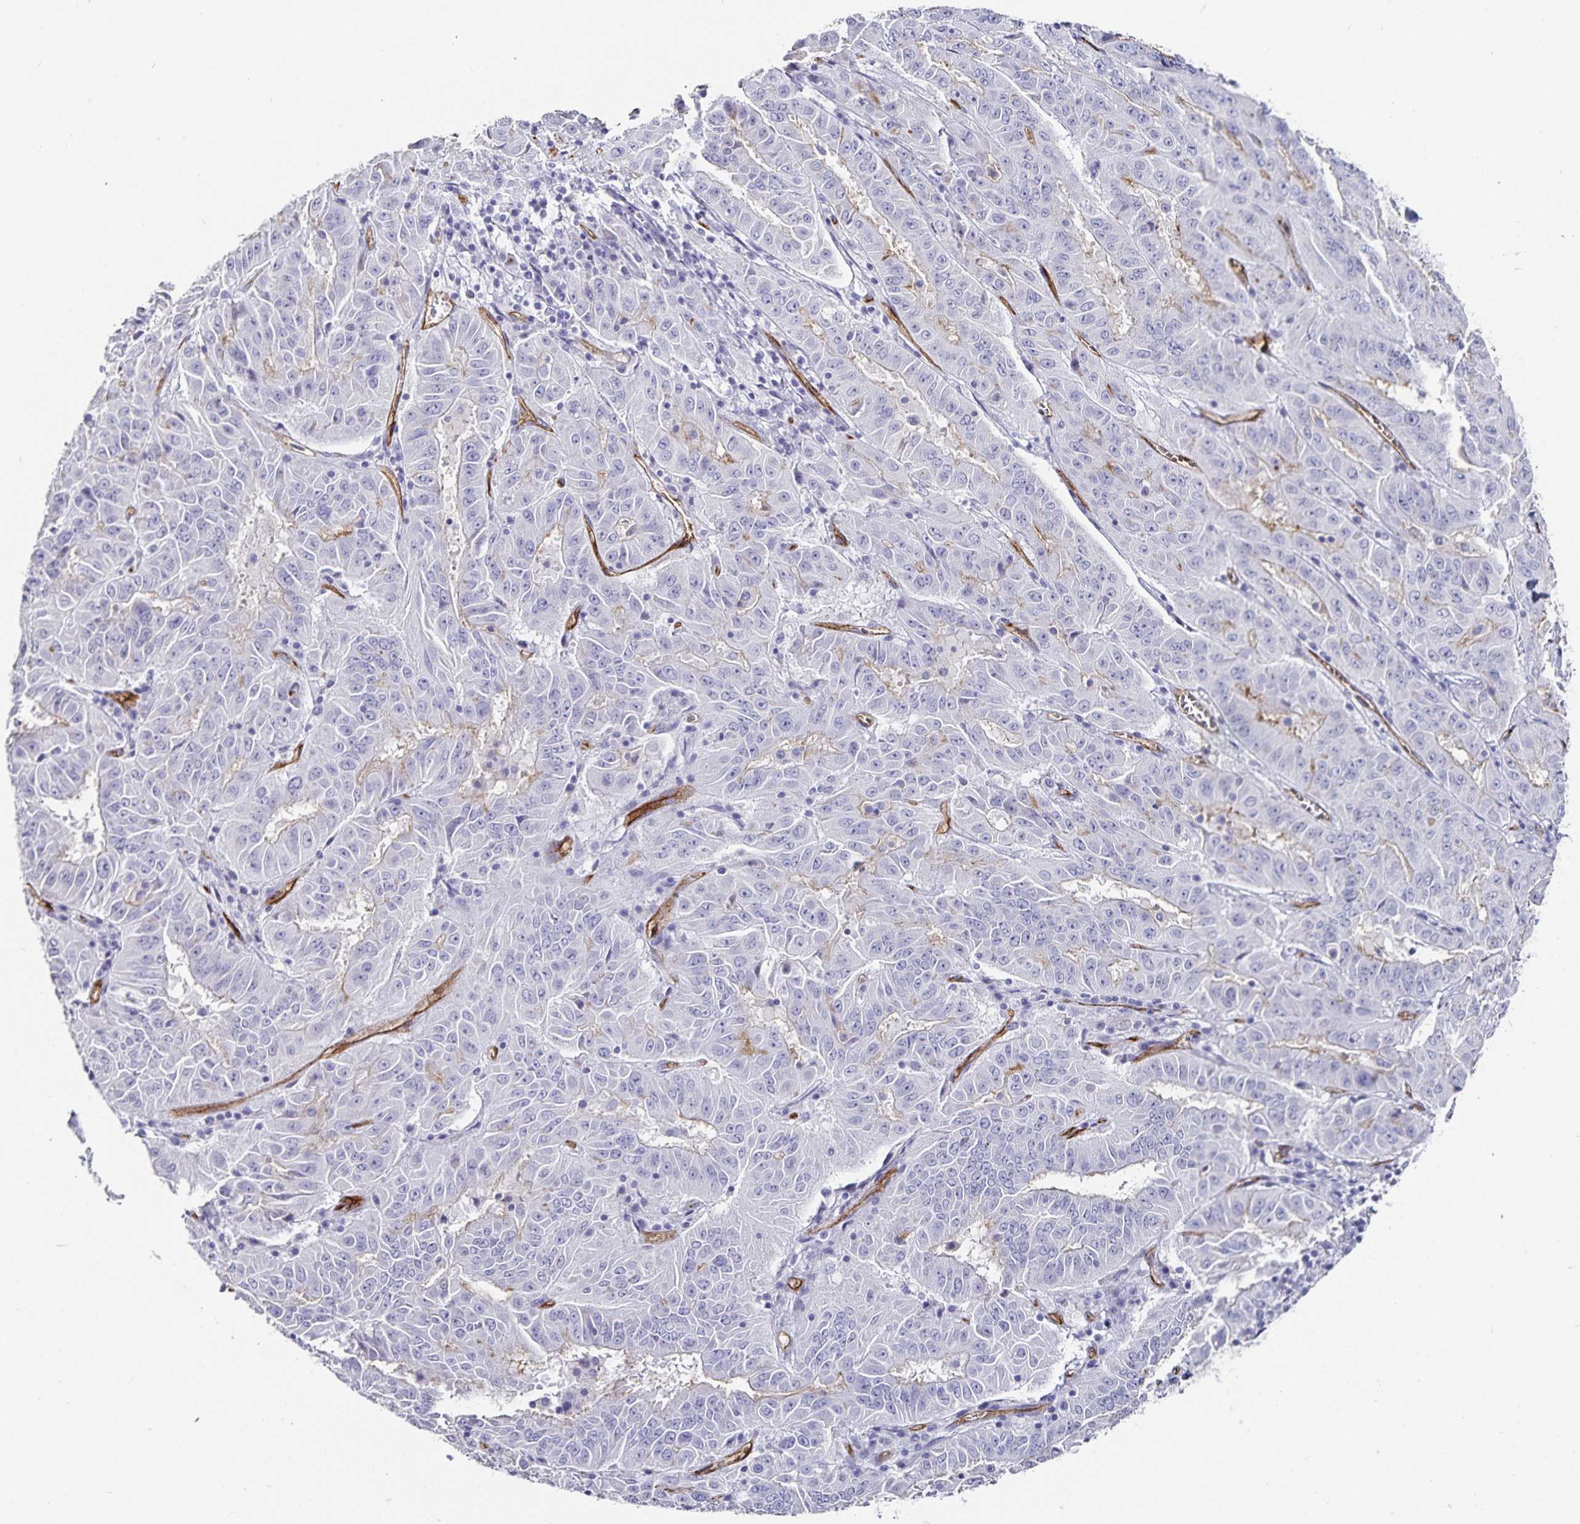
{"staining": {"intensity": "negative", "quantity": "none", "location": "none"}, "tissue": "pancreatic cancer", "cell_type": "Tumor cells", "image_type": "cancer", "snomed": [{"axis": "morphology", "description": "Adenocarcinoma, NOS"}, {"axis": "topography", "description": "Pancreas"}], "caption": "Pancreatic adenocarcinoma was stained to show a protein in brown. There is no significant staining in tumor cells. (Brightfield microscopy of DAB immunohistochemistry at high magnification).", "gene": "PODXL", "patient": {"sex": "male", "age": 63}}